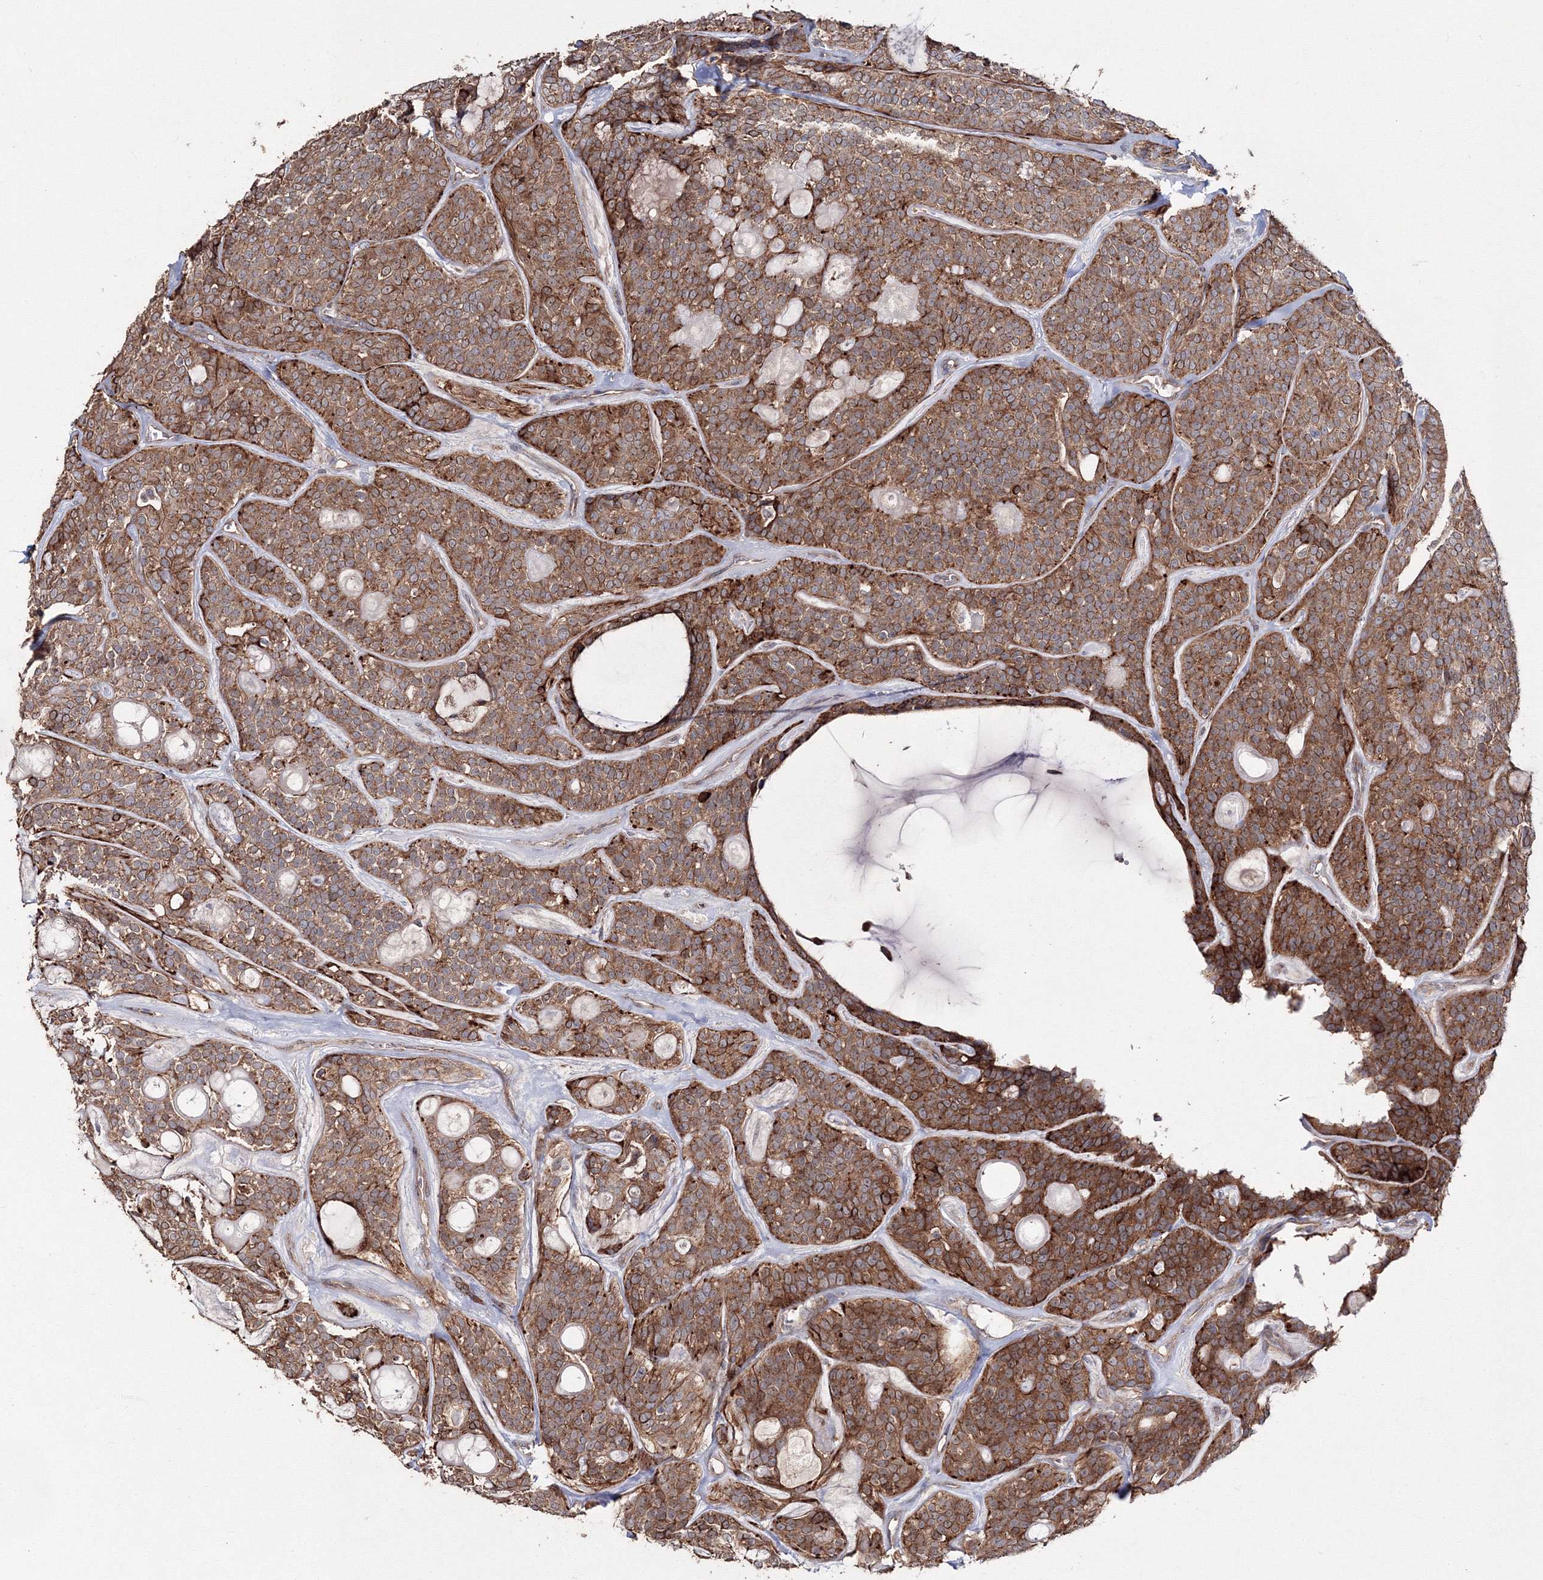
{"staining": {"intensity": "moderate", "quantity": ">75%", "location": "cytoplasmic/membranous"}, "tissue": "head and neck cancer", "cell_type": "Tumor cells", "image_type": "cancer", "snomed": [{"axis": "morphology", "description": "Adenocarcinoma, NOS"}, {"axis": "topography", "description": "Head-Neck"}], "caption": "Protein analysis of head and neck adenocarcinoma tissue demonstrates moderate cytoplasmic/membranous staining in approximately >75% of tumor cells.", "gene": "DDO", "patient": {"sex": "male", "age": 66}}